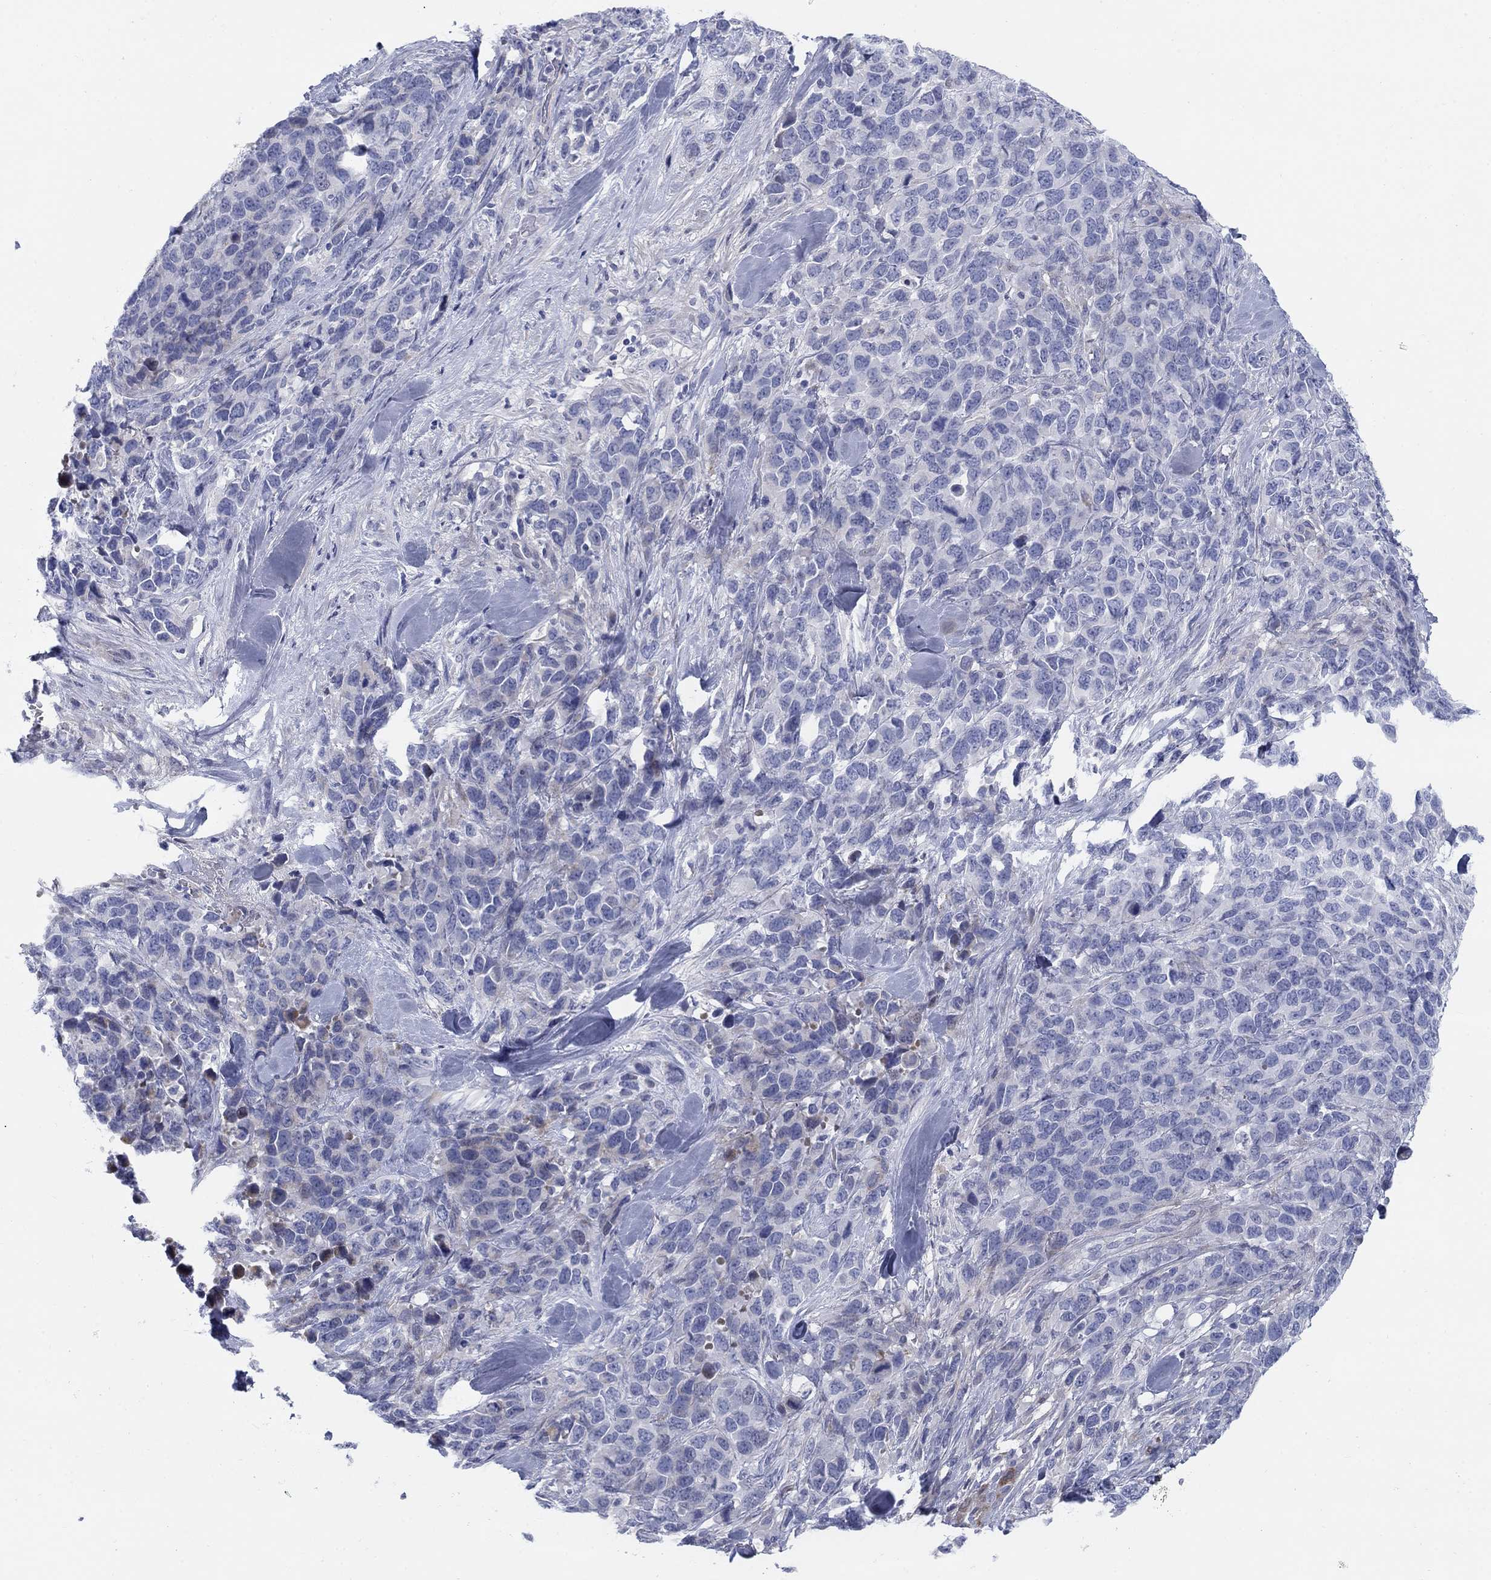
{"staining": {"intensity": "negative", "quantity": "none", "location": "none"}, "tissue": "melanoma", "cell_type": "Tumor cells", "image_type": "cancer", "snomed": [{"axis": "morphology", "description": "Malignant melanoma, Metastatic site"}, {"axis": "topography", "description": "Skin"}], "caption": "Histopathology image shows no significant protein staining in tumor cells of melanoma. (Immunohistochemistry (ihc), brightfield microscopy, high magnification).", "gene": "HEATR4", "patient": {"sex": "male", "age": 84}}